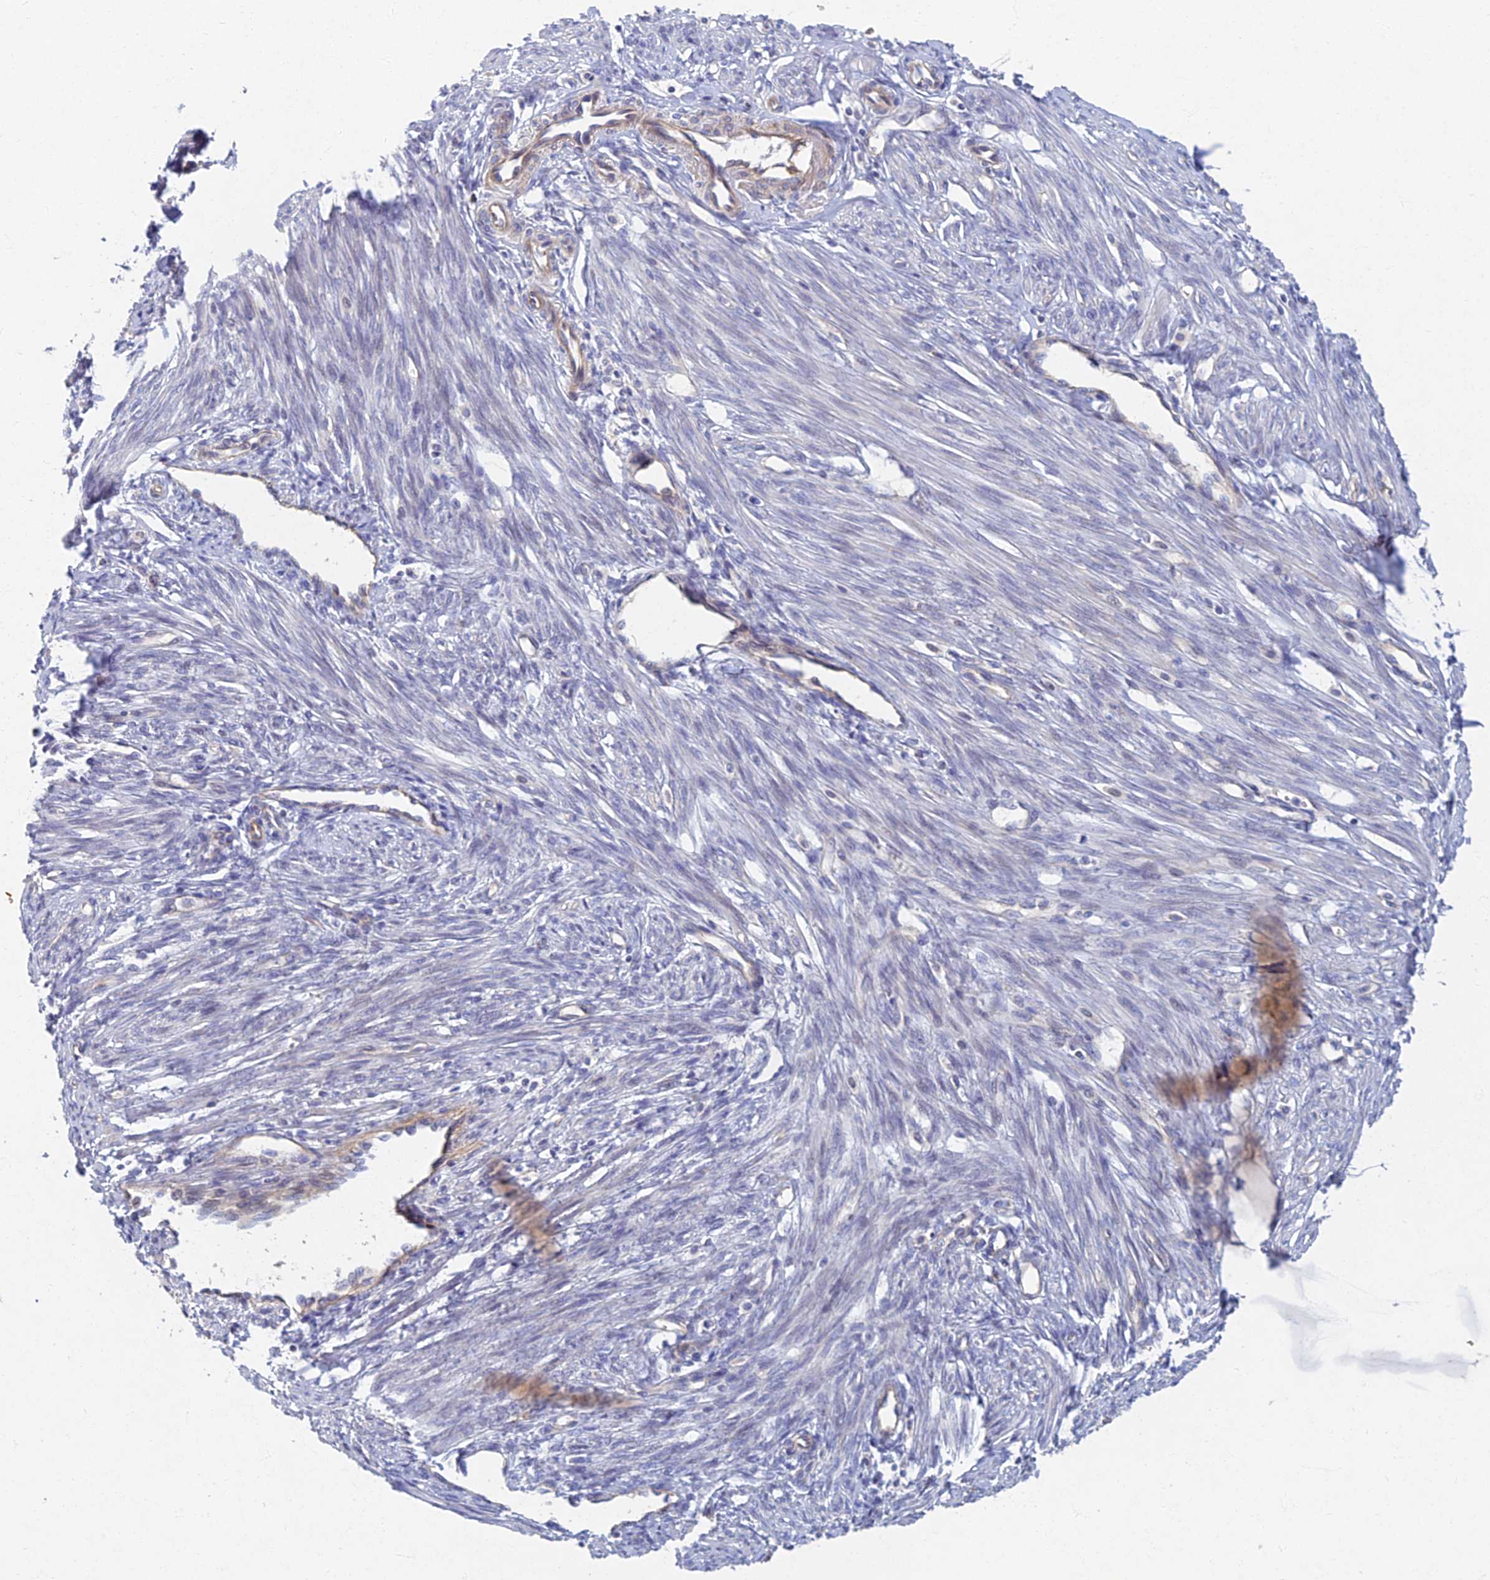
{"staining": {"intensity": "negative", "quantity": "none", "location": "none"}, "tissue": "endometrium", "cell_type": "Cells in endometrial stroma", "image_type": "normal", "snomed": [{"axis": "morphology", "description": "Normal tissue, NOS"}, {"axis": "topography", "description": "Endometrium"}], "caption": "High power microscopy micrograph of an immunohistochemistry (IHC) photomicrograph of normal endometrium, revealing no significant staining in cells in endometrial stroma. The staining is performed using DAB (3,3'-diaminobenzidine) brown chromogen with nuclei counter-stained in using hematoxylin.", "gene": "RHBDL2", "patient": {"sex": "female", "age": 56}}